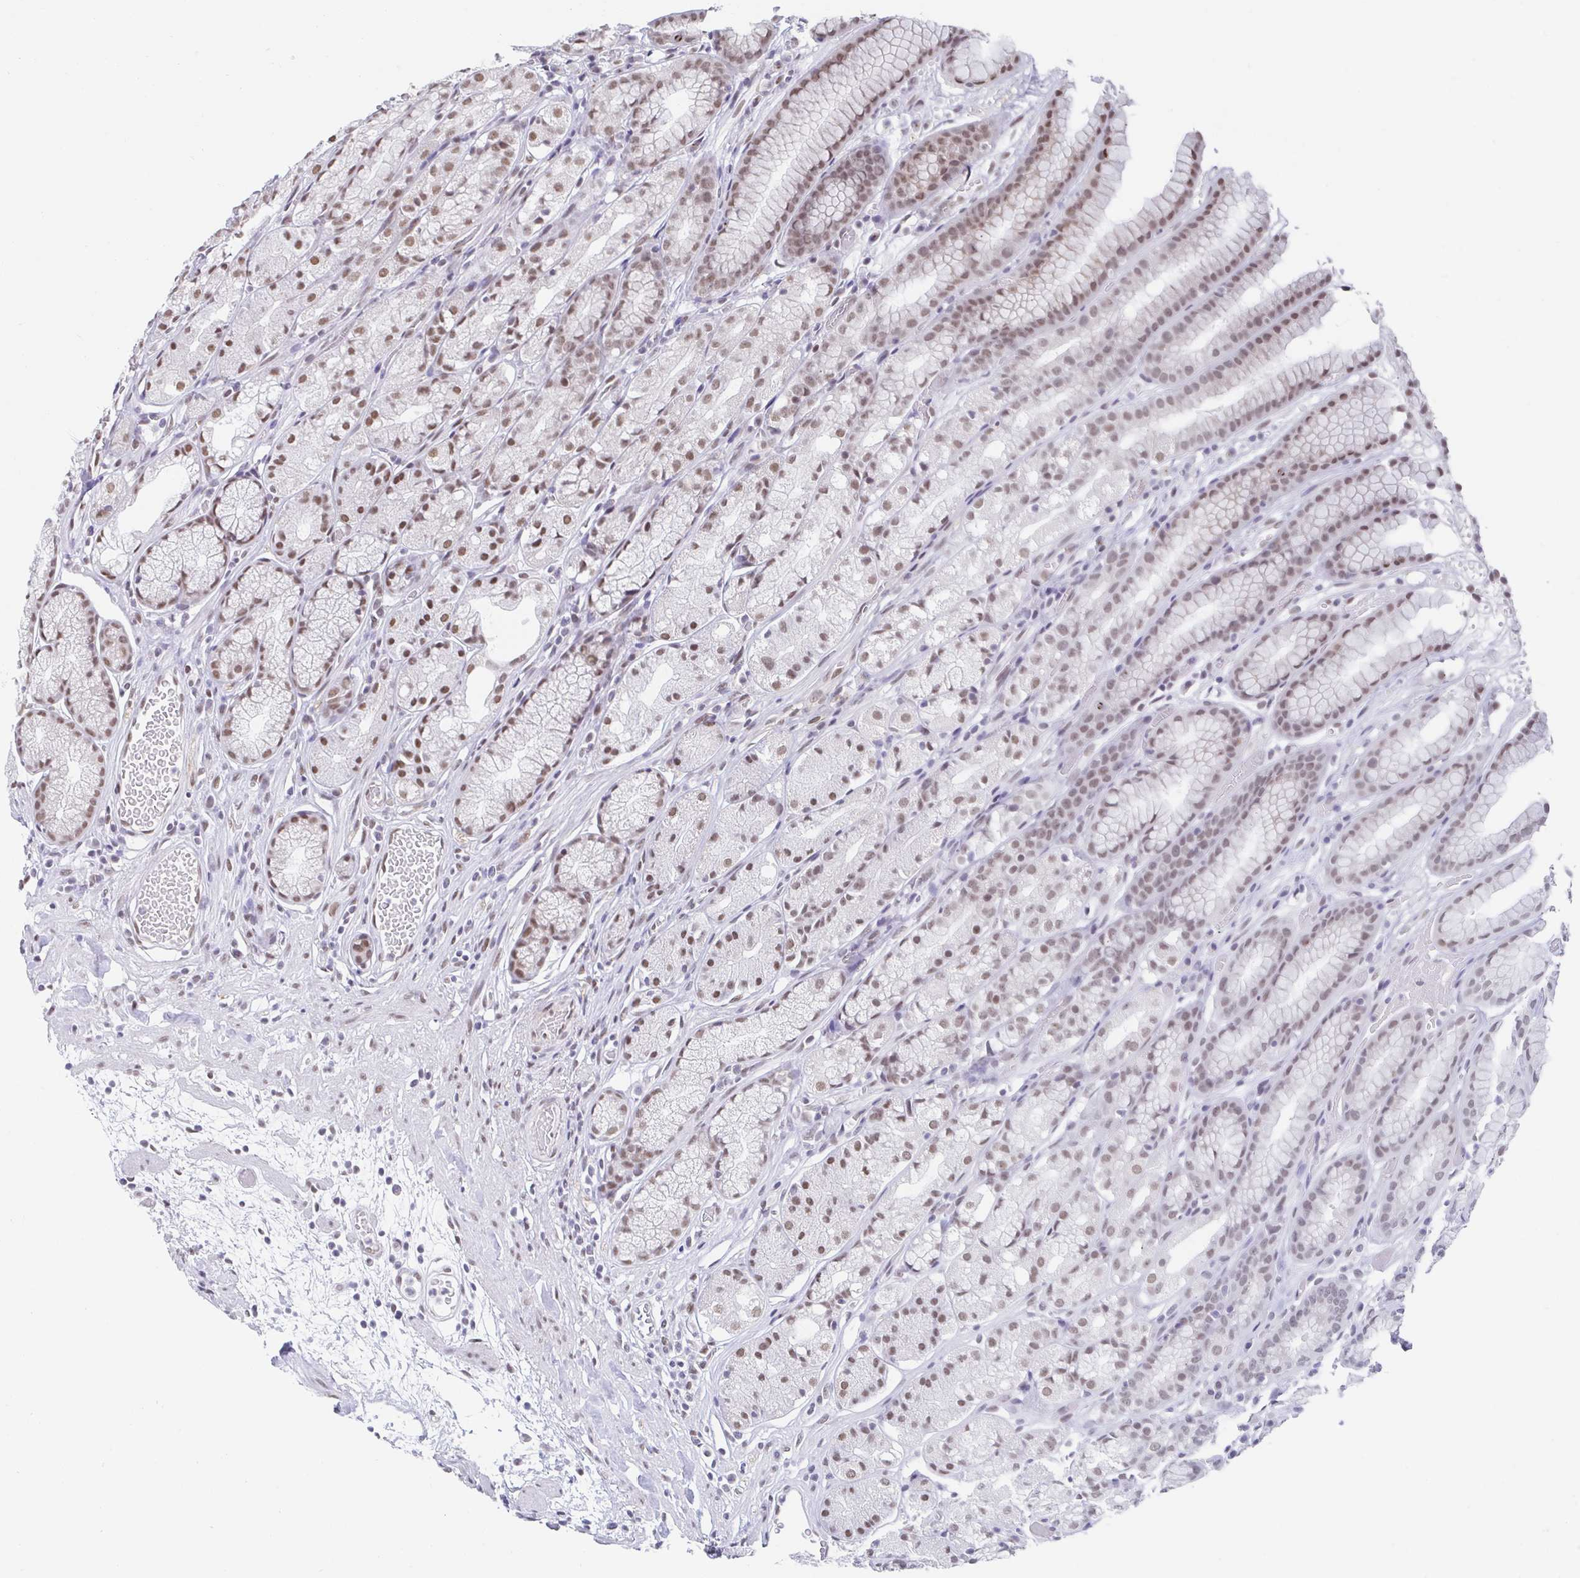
{"staining": {"intensity": "moderate", "quantity": ">75%", "location": "nuclear"}, "tissue": "stomach", "cell_type": "Glandular cells", "image_type": "normal", "snomed": [{"axis": "morphology", "description": "Normal tissue, NOS"}, {"axis": "topography", "description": "Smooth muscle"}, {"axis": "topography", "description": "Stomach"}], "caption": "A medium amount of moderate nuclear expression is seen in approximately >75% of glandular cells in benign stomach. Ihc stains the protein in brown and the nuclei are stained blue.", "gene": "SLC7A10", "patient": {"sex": "male", "age": 70}}